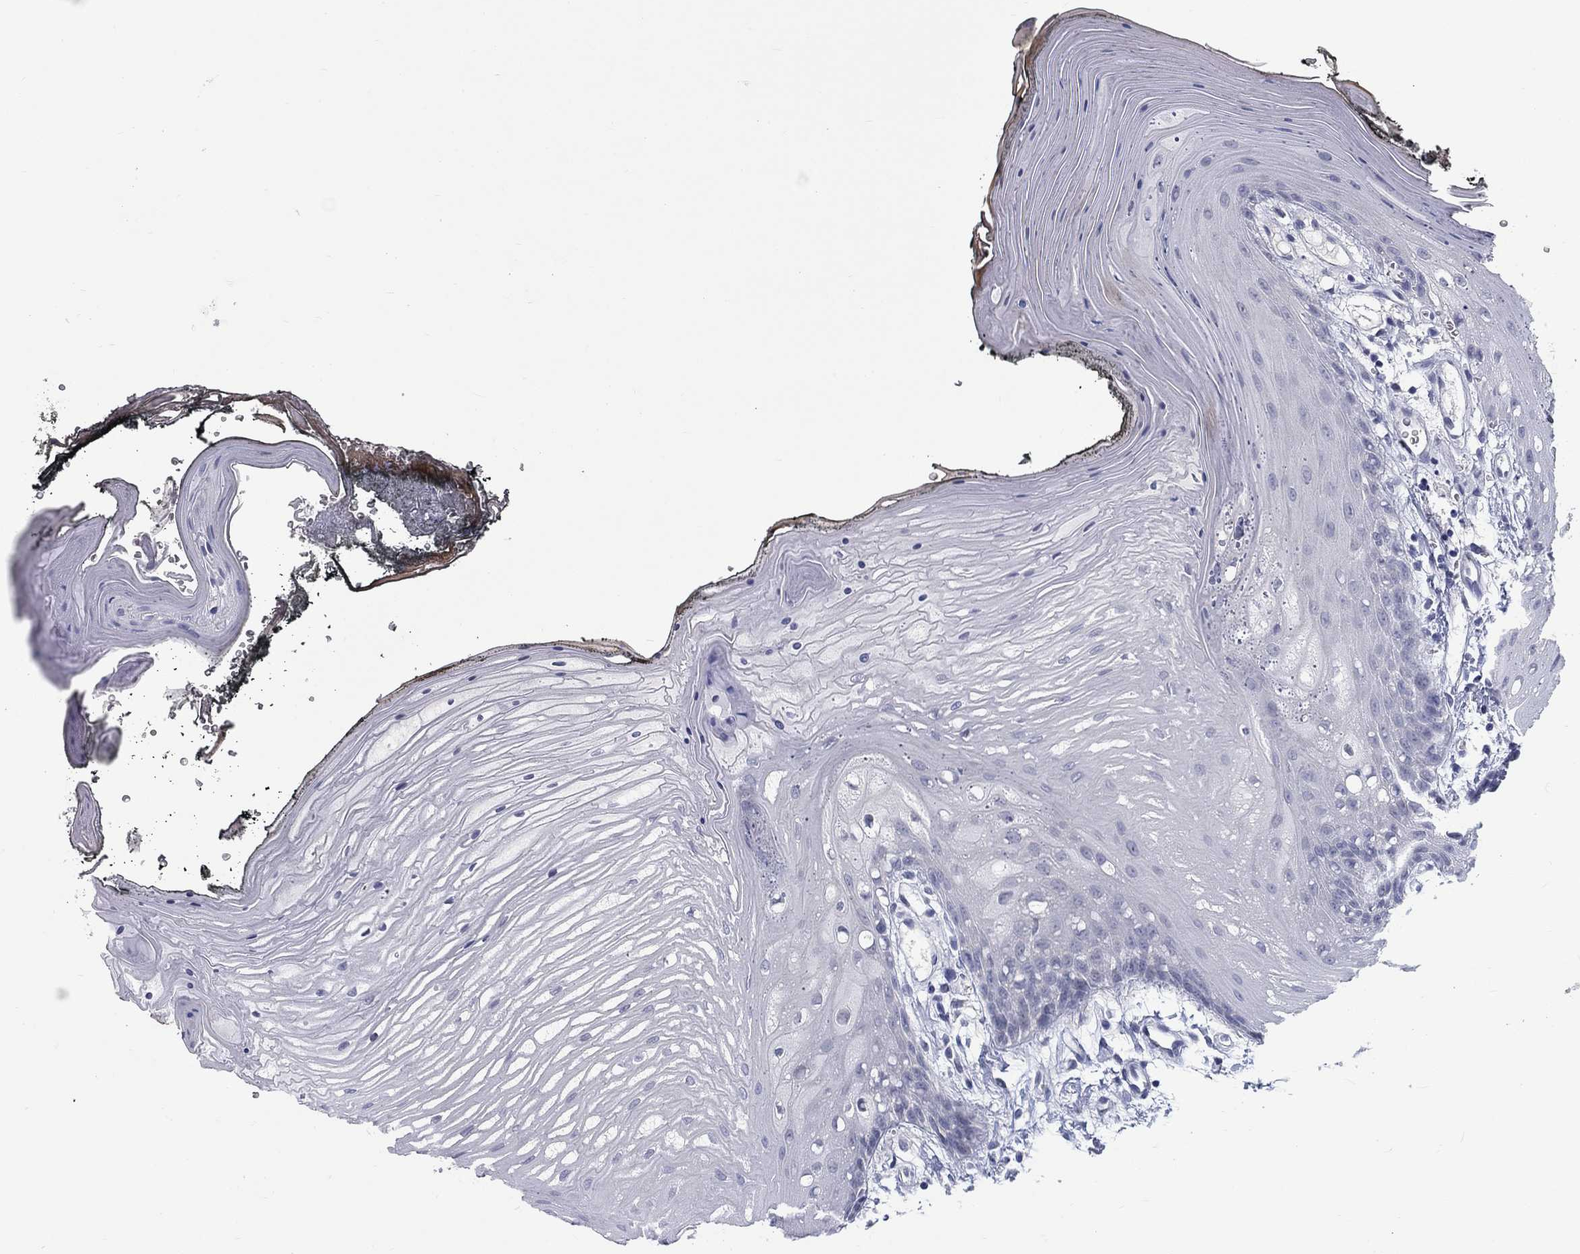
{"staining": {"intensity": "negative", "quantity": "none", "location": "none"}, "tissue": "oral mucosa", "cell_type": "Squamous epithelial cells", "image_type": "normal", "snomed": [{"axis": "morphology", "description": "Normal tissue, NOS"}, {"axis": "morphology", "description": "Squamous cell carcinoma, NOS"}, {"axis": "topography", "description": "Oral tissue"}, {"axis": "topography", "description": "Head-Neck"}], "caption": "Immunohistochemistry photomicrograph of benign human oral mucosa stained for a protein (brown), which displays no expression in squamous epithelial cells.", "gene": "ELAVL4", "patient": {"sex": "male", "age": 65}}